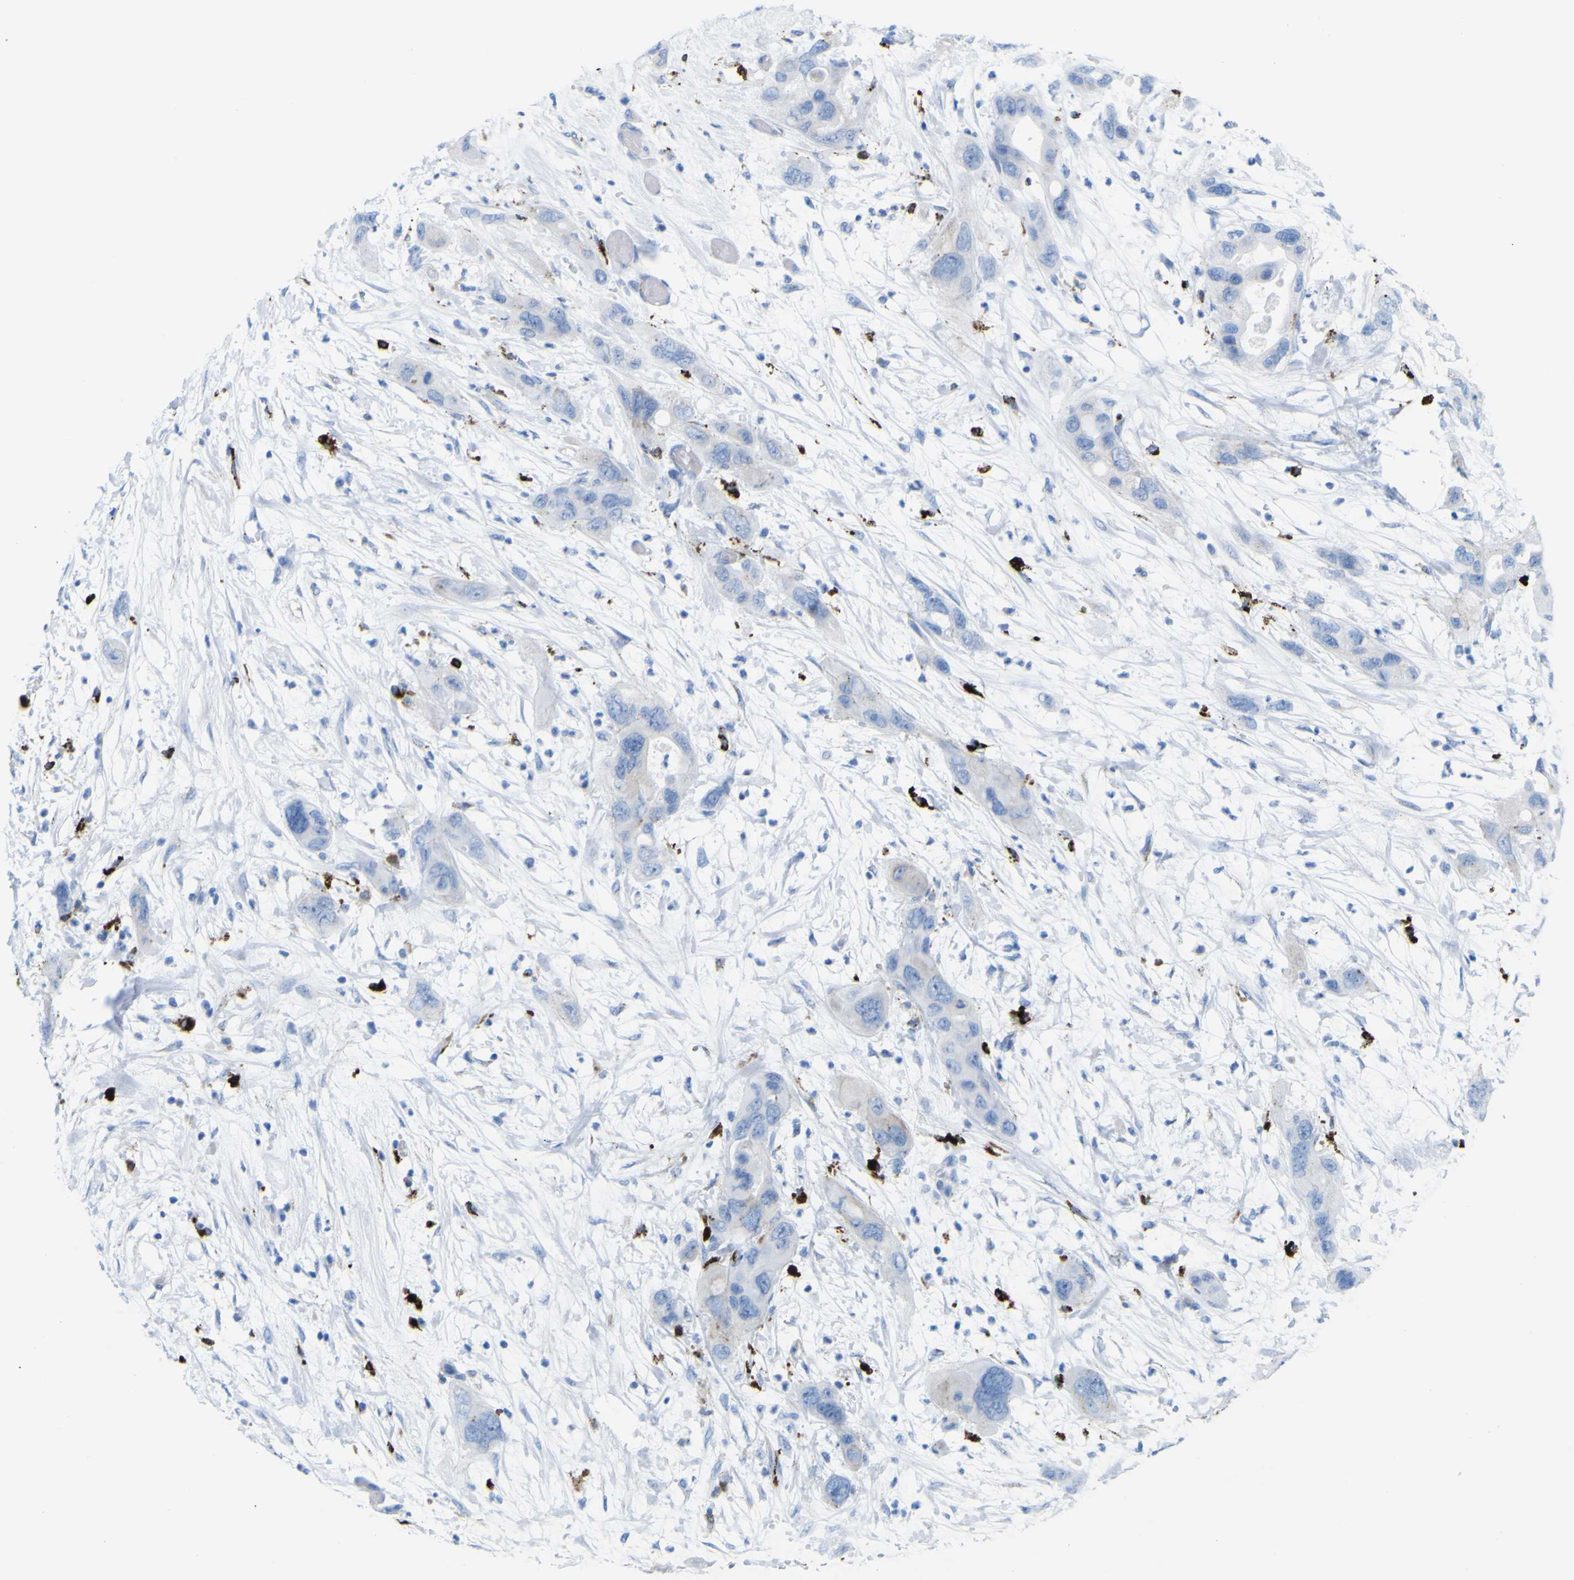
{"staining": {"intensity": "negative", "quantity": "none", "location": "none"}, "tissue": "pancreatic cancer", "cell_type": "Tumor cells", "image_type": "cancer", "snomed": [{"axis": "morphology", "description": "Adenocarcinoma, NOS"}, {"axis": "topography", "description": "Pancreas"}], "caption": "Tumor cells are negative for brown protein staining in pancreatic cancer (adenocarcinoma). Brightfield microscopy of IHC stained with DAB (brown) and hematoxylin (blue), captured at high magnification.", "gene": "PLD3", "patient": {"sex": "female", "age": 71}}